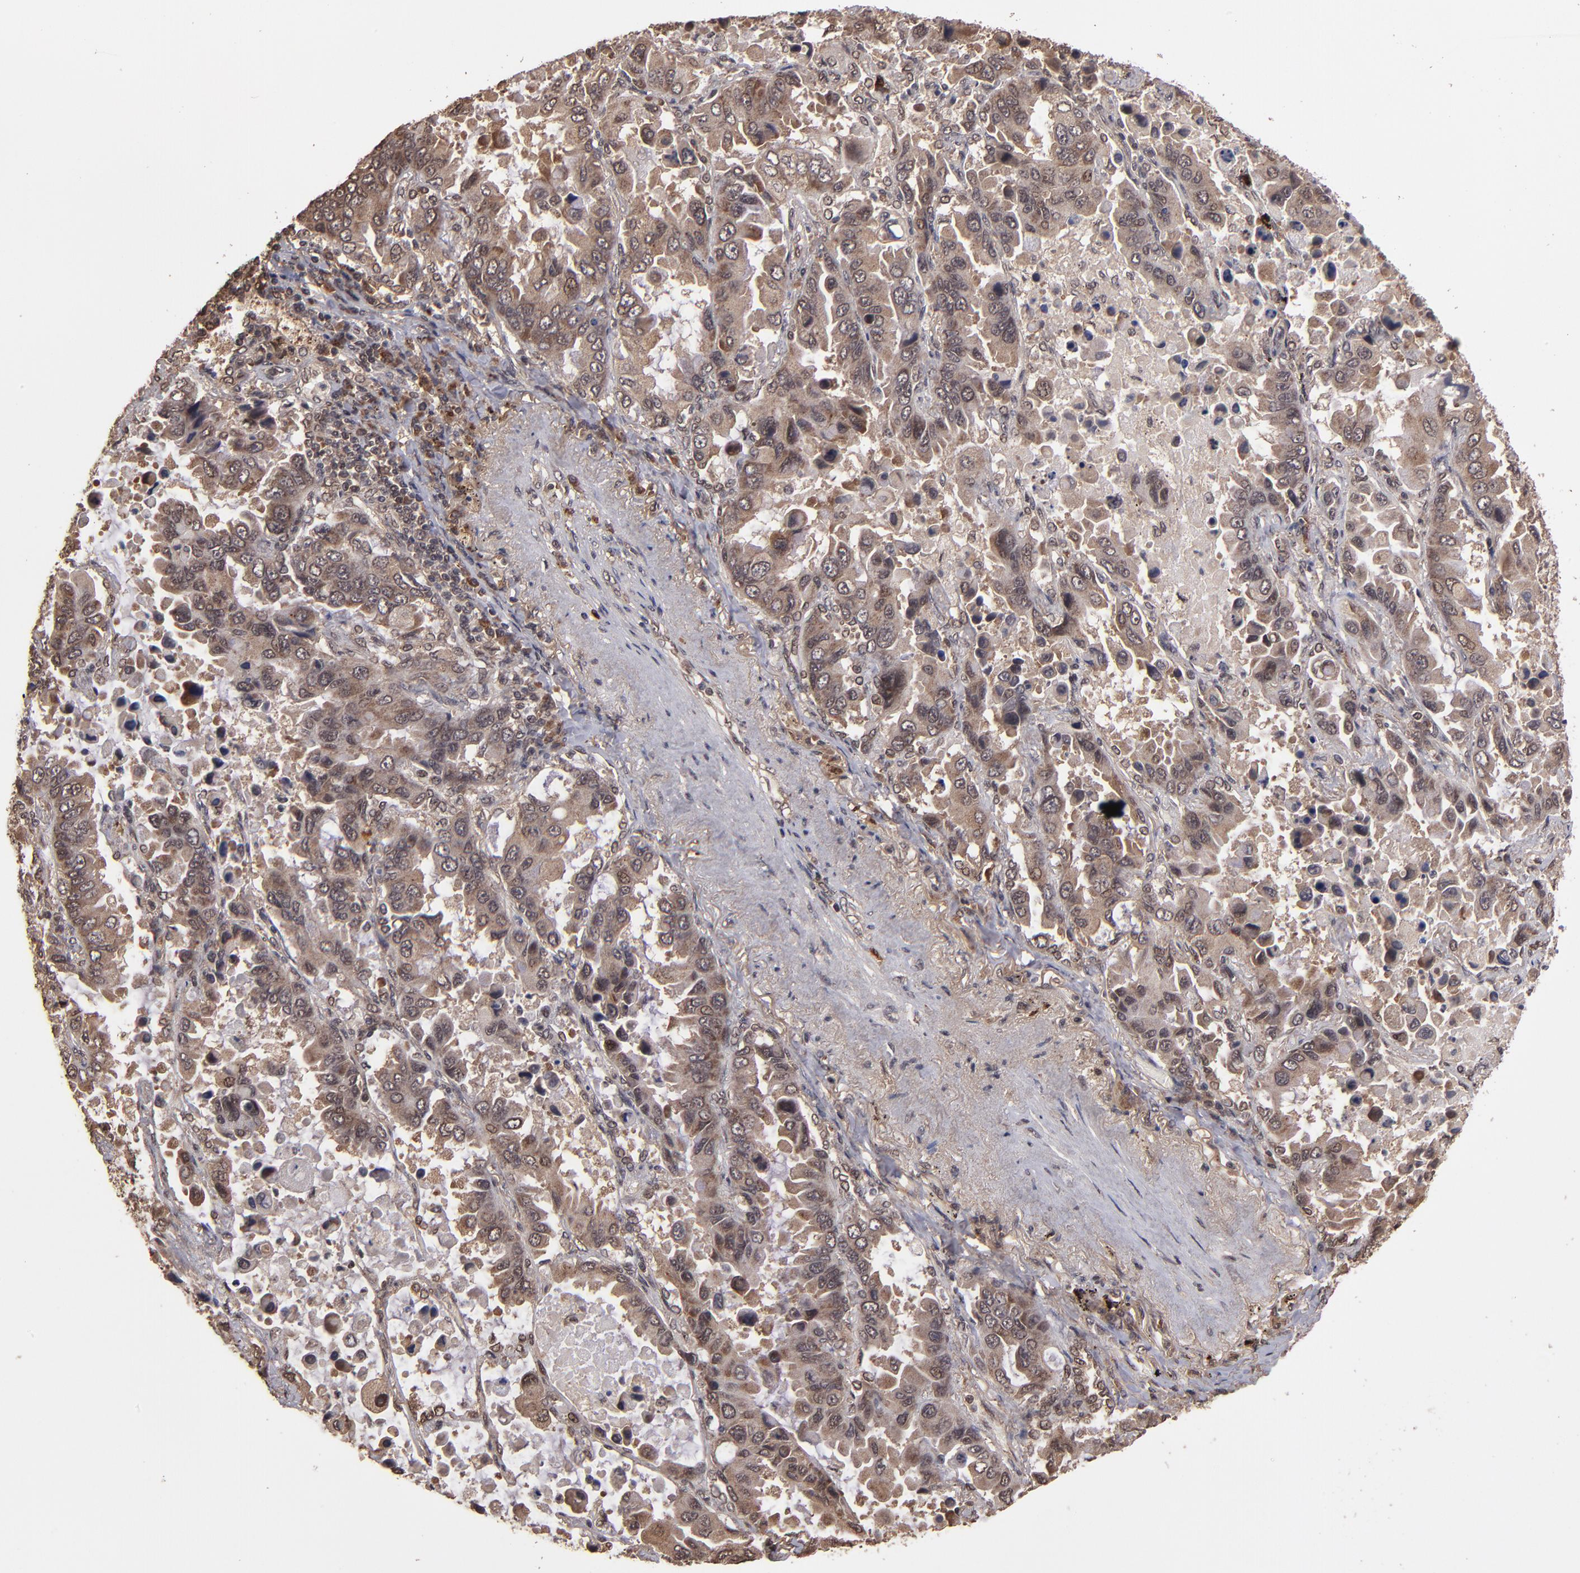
{"staining": {"intensity": "weak", "quantity": ">75%", "location": "cytoplasmic/membranous"}, "tissue": "lung cancer", "cell_type": "Tumor cells", "image_type": "cancer", "snomed": [{"axis": "morphology", "description": "Adenocarcinoma, NOS"}, {"axis": "topography", "description": "Lung"}], "caption": "Immunohistochemical staining of human lung cancer (adenocarcinoma) demonstrates low levels of weak cytoplasmic/membranous protein expression in approximately >75% of tumor cells.", "gene": "NFE2L2", "patient": {"sex": "male", "age": 64}}